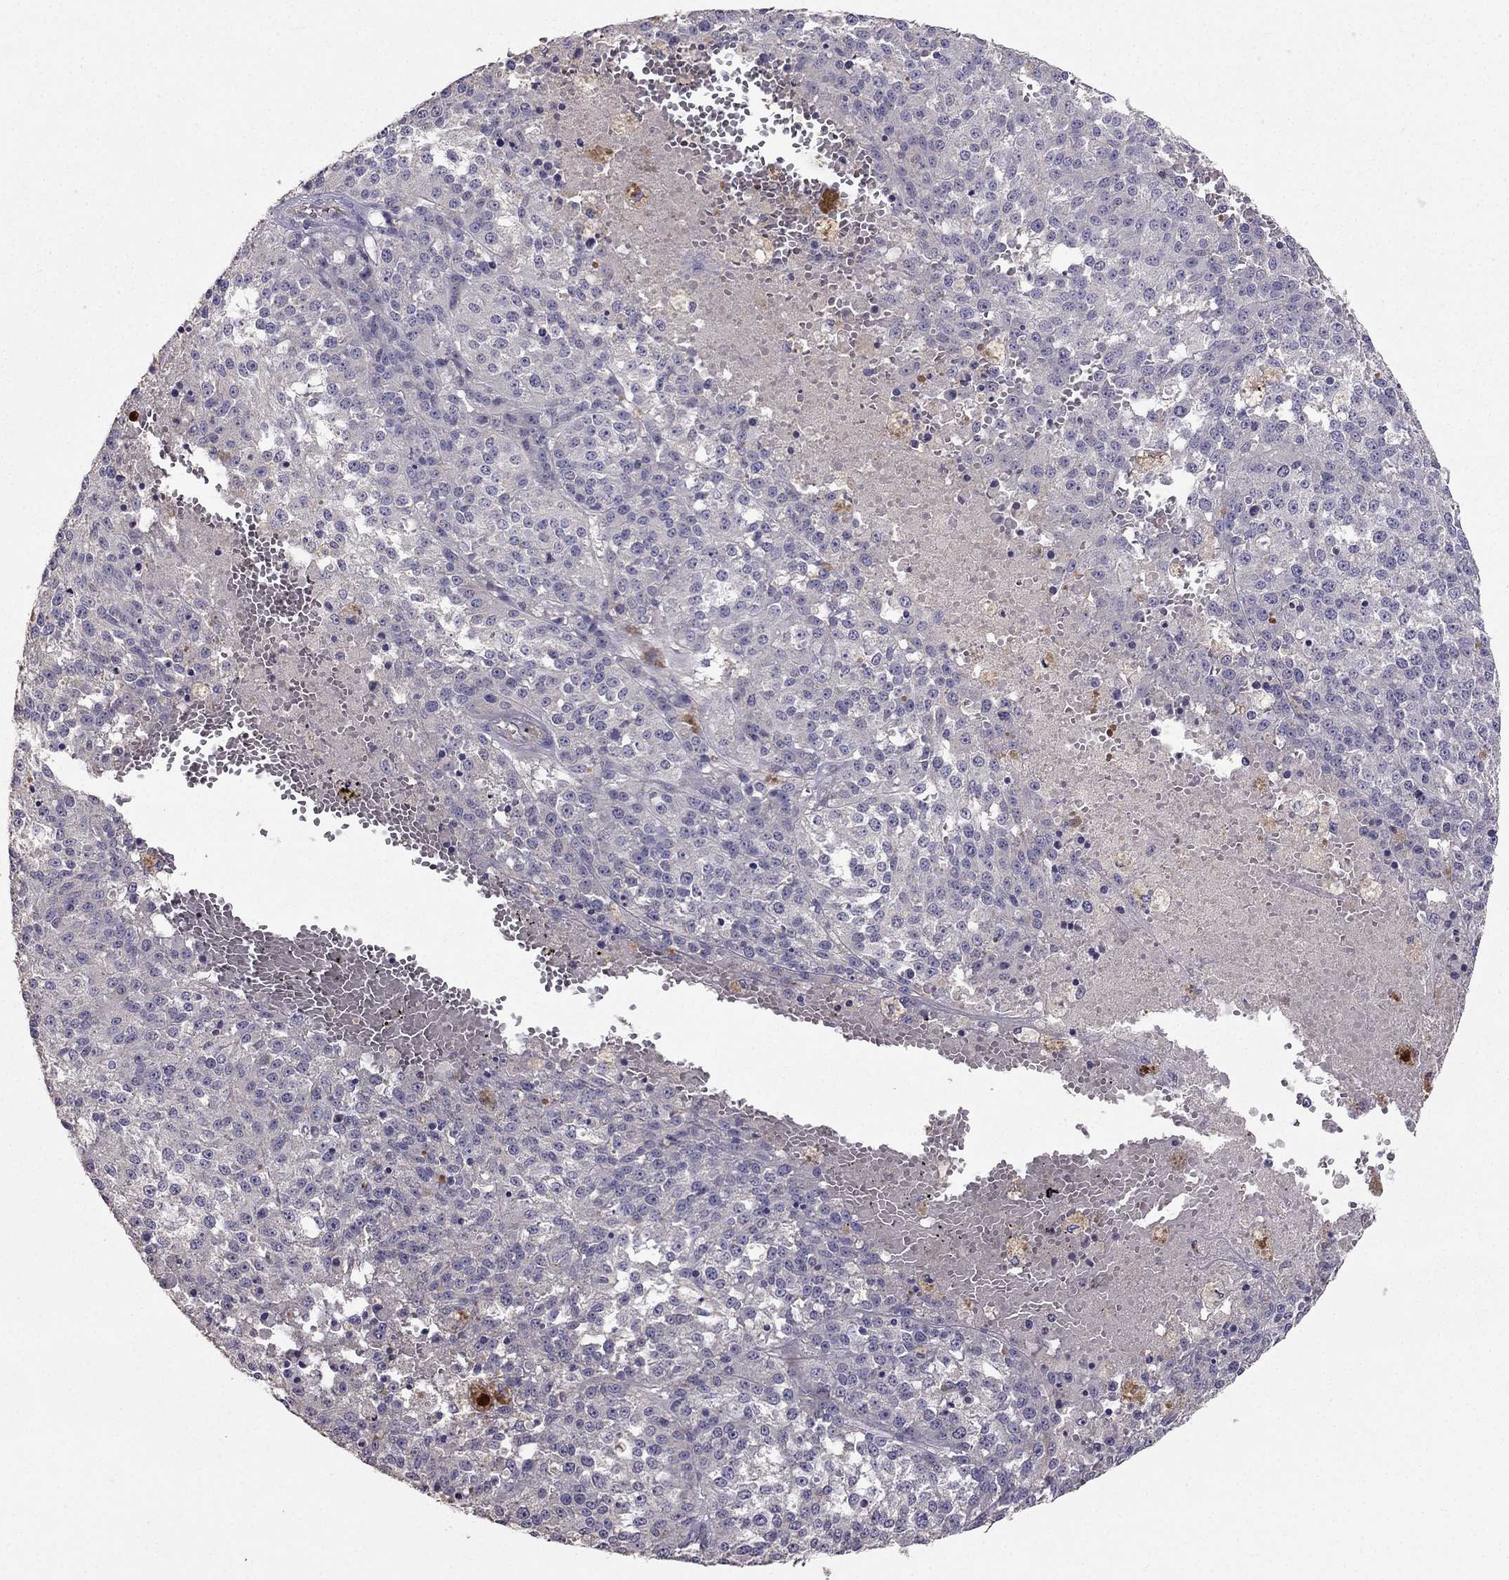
{"staining": {"intensity": "negative", "quantity": "none", "location": "none"}, "tissue": "melanoma", "cell_type": "Tumor cells", "image_type": "cancer", "snomed": [{"axis": "morphology", "description": "Malignant melanoma, Metastatic site"}, {"axis": "topography", "description": "Lymph node"}], "caption": "IHC histopathology image of human malignant melanoma (metastatic site) stained for a protein (brown), which demonstrates no expression in tumor cells. (DAB immunohistochemistry (IHC) visualized using brightfield microscopy, high magnification).", "gene": "RFLNB", "patient": {"sex": "female", "age": 64}}